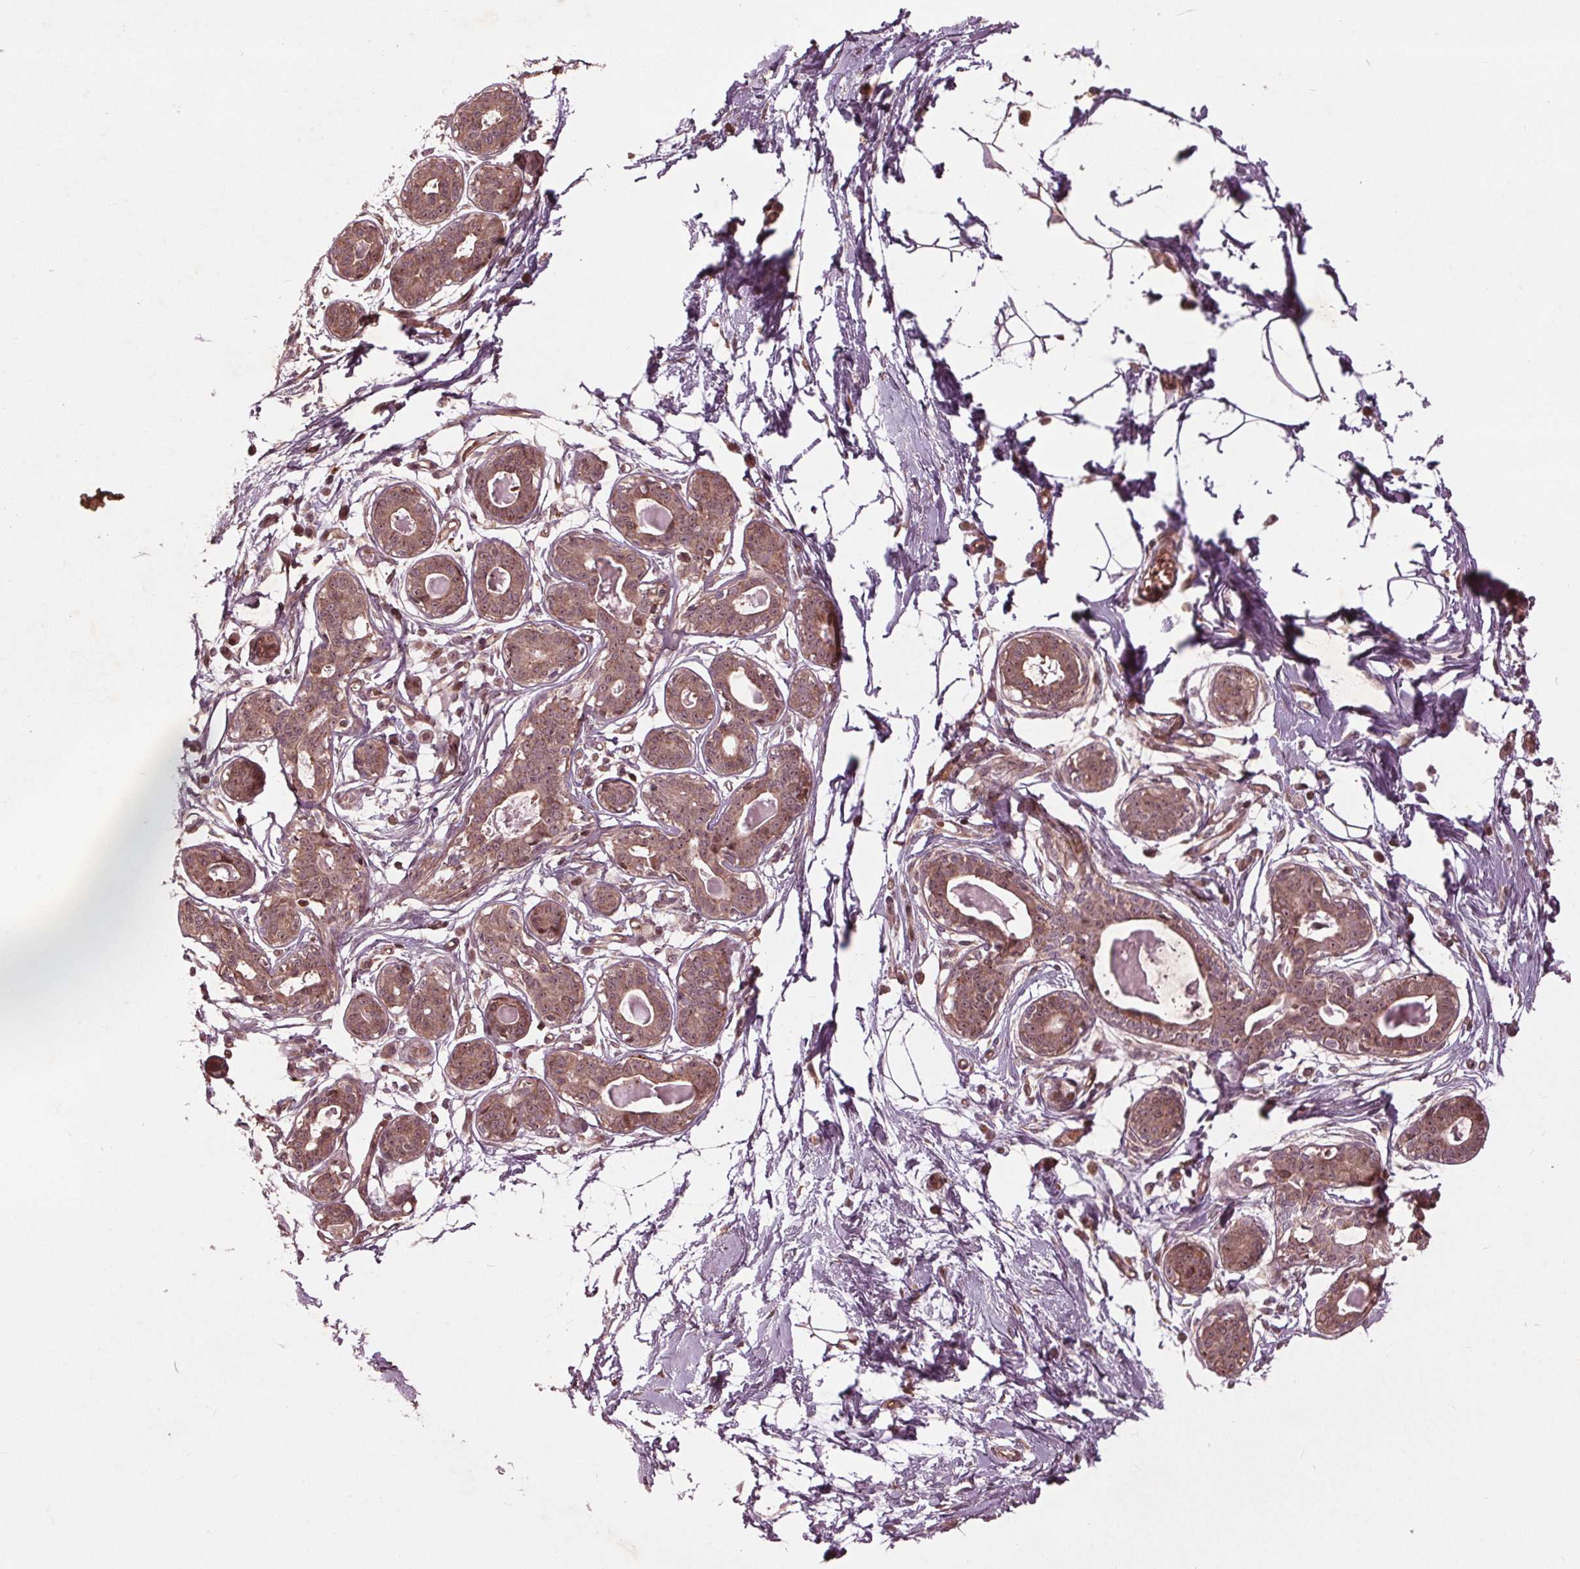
{"staining": {"intensity": "negative", "quantity": "none", "location": "none"}, "tissue": "breast", "cell_type": "Adipocytes", "image_type": "normal", "snomed": [{"axis": "morphology", "description": "Normal tissue, NOS"}, {"axis": "topography", "description": "Breast"}], "caption": "IHC of benign human breast displays no staining in adipocytes.", "gene": "CDKL4", "patient": {"sex": "female", "age": 45}}